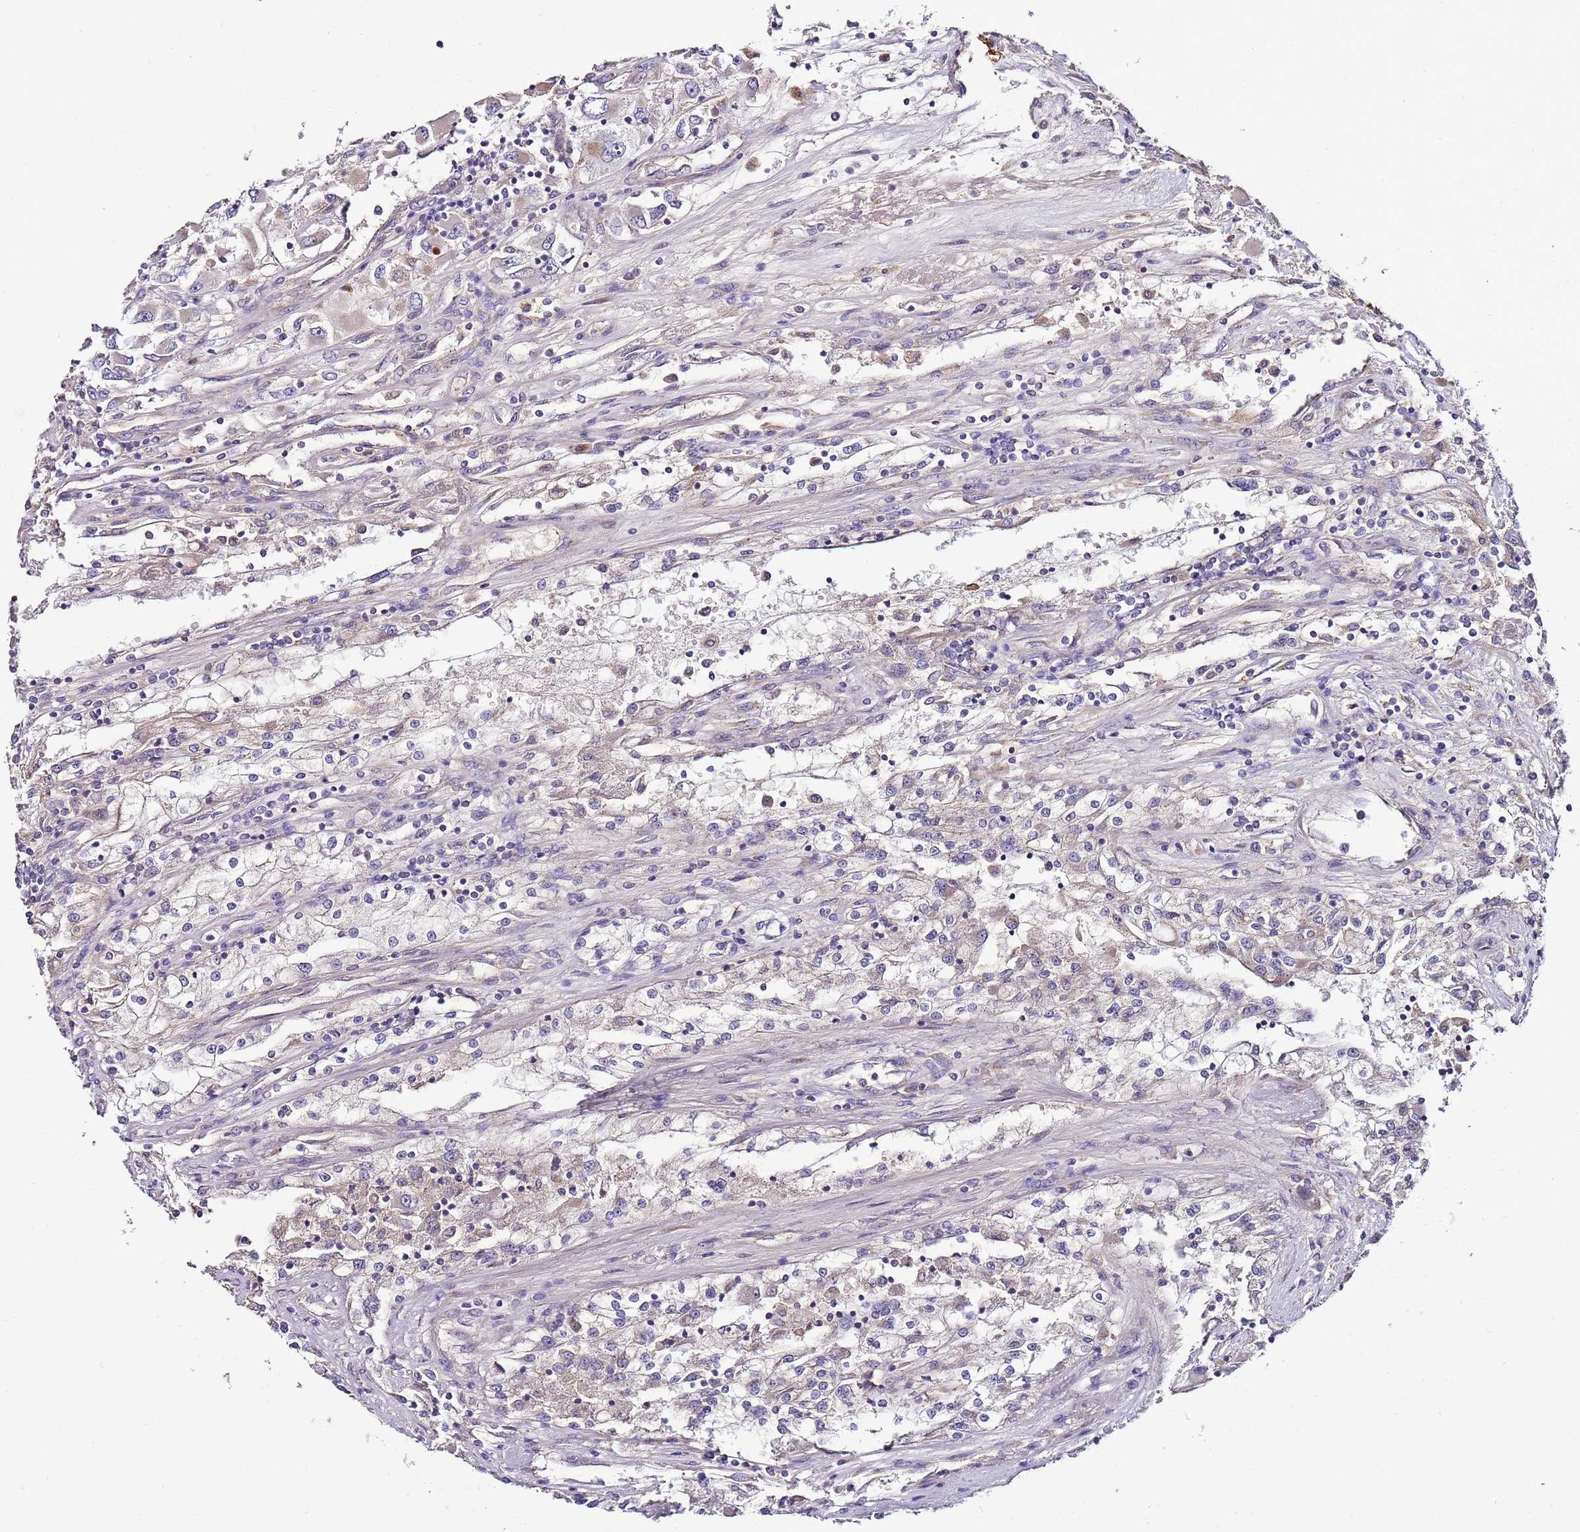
{"staining": {"intensity": "weak", "quantity": "<25%", "location": "cytoplasmic/membranous"}, "tissue": "renal cancer", "cell_type": "Tumor cells", "image_type": "cancer", "snomed": [{"axis": "morphology", "description": "Adenocarcinoma, NOS"}, {"axis": "topography", "description": "Kidney"}], "caption": "Micrograph shows no protein expression in tumor cells of renal adenocarcinoma tissue.", "gene": "FAM20A", "patient": {"sex": "female", "age": 52}}